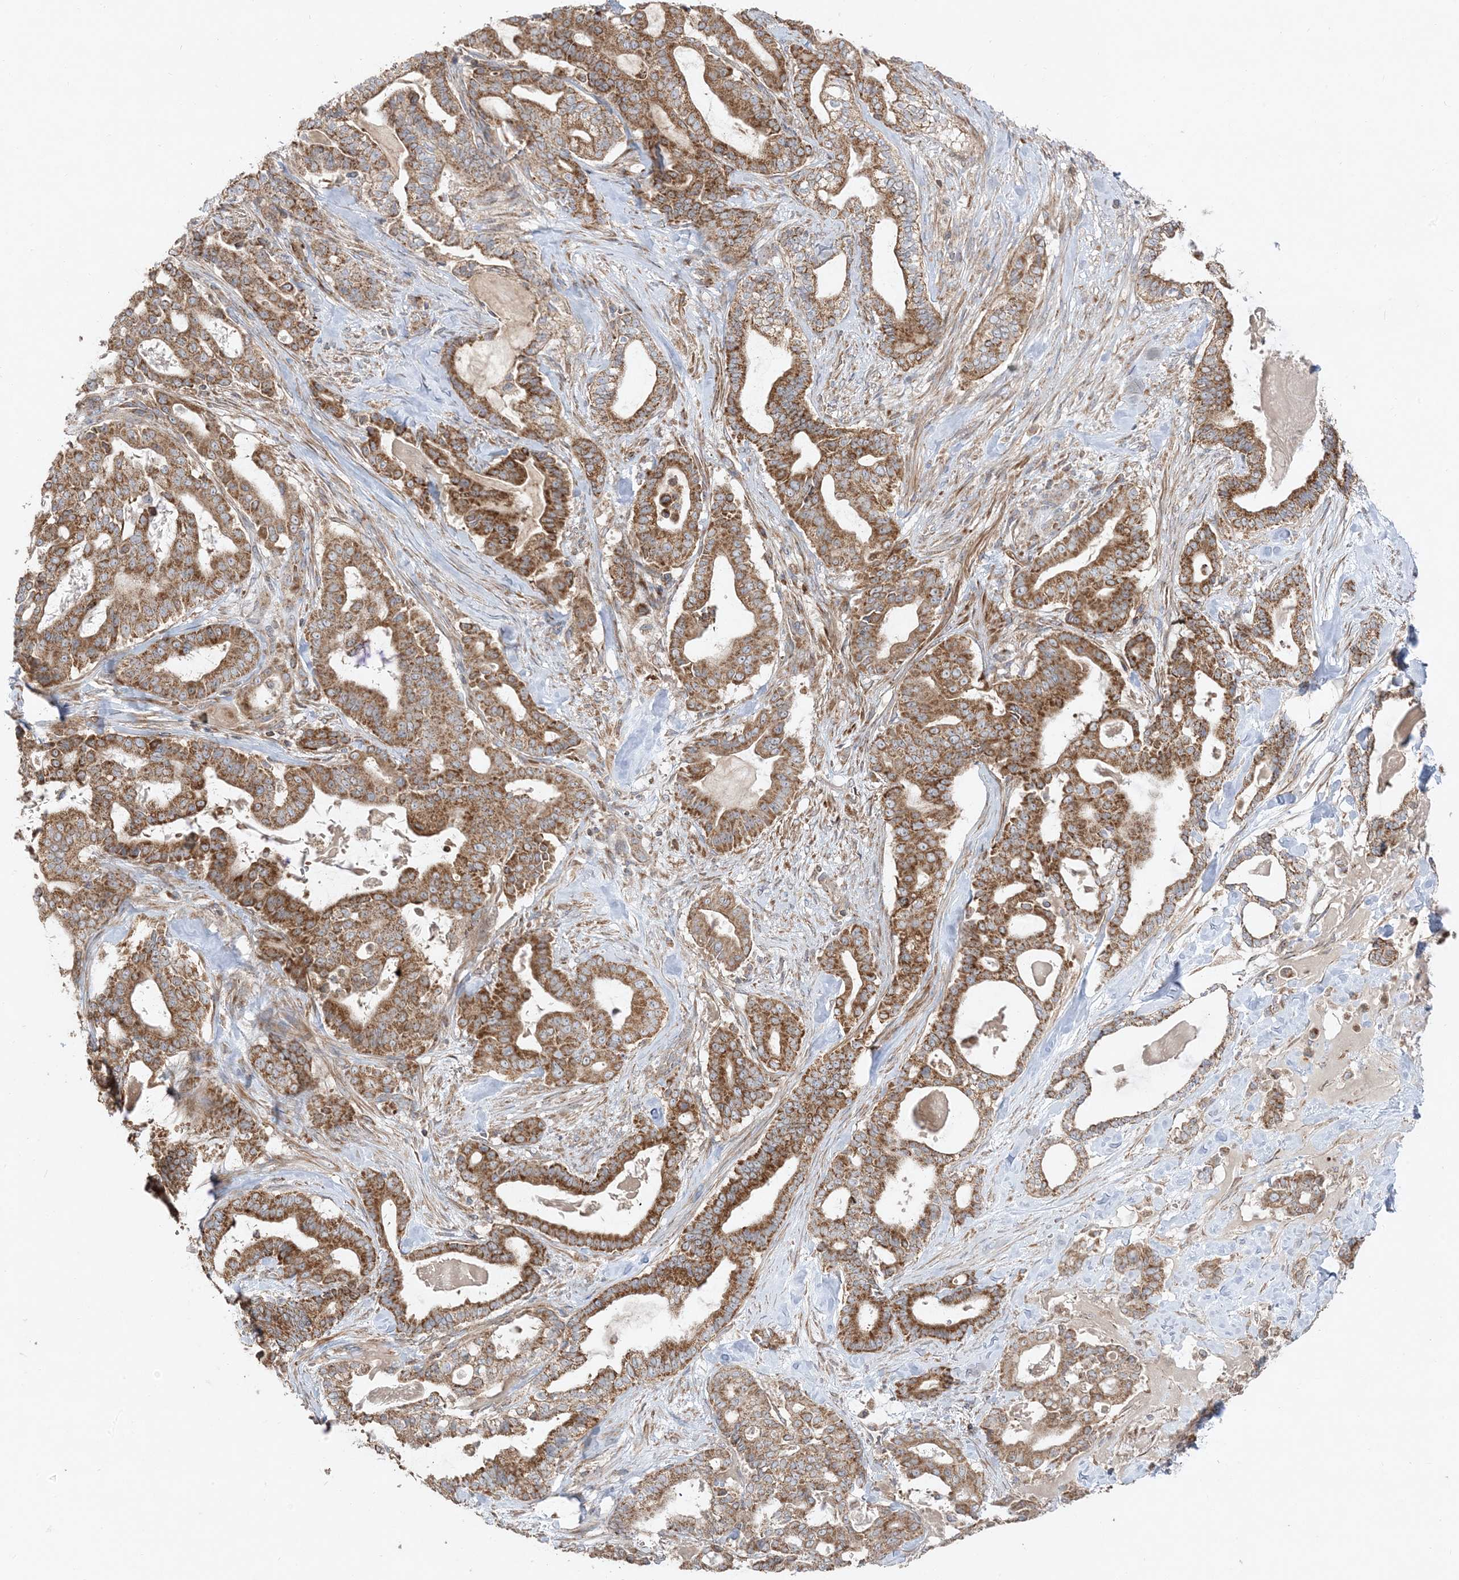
{"staining": {"intensity": "moderate", "quantity": ">75%", "location": "cytoplasmic/membranous"}, "tissue": "pancreatic cancer", "cell_type": "Tumor cells", "image_type": "cancer", "snomed": [{"axis": "morphology", "description": "Adenocarcinoma, NOS"}, {"axis": "topography", "description": "Pancreas"}], "caption": "This is an image of immunohistochemistry staining of pancreatic cancer, which shows moderate staining in the cytoplasmic/membranous of tumor cells.", "gene": "AARS2", "patient": {"sex": "male", "age": 63}}